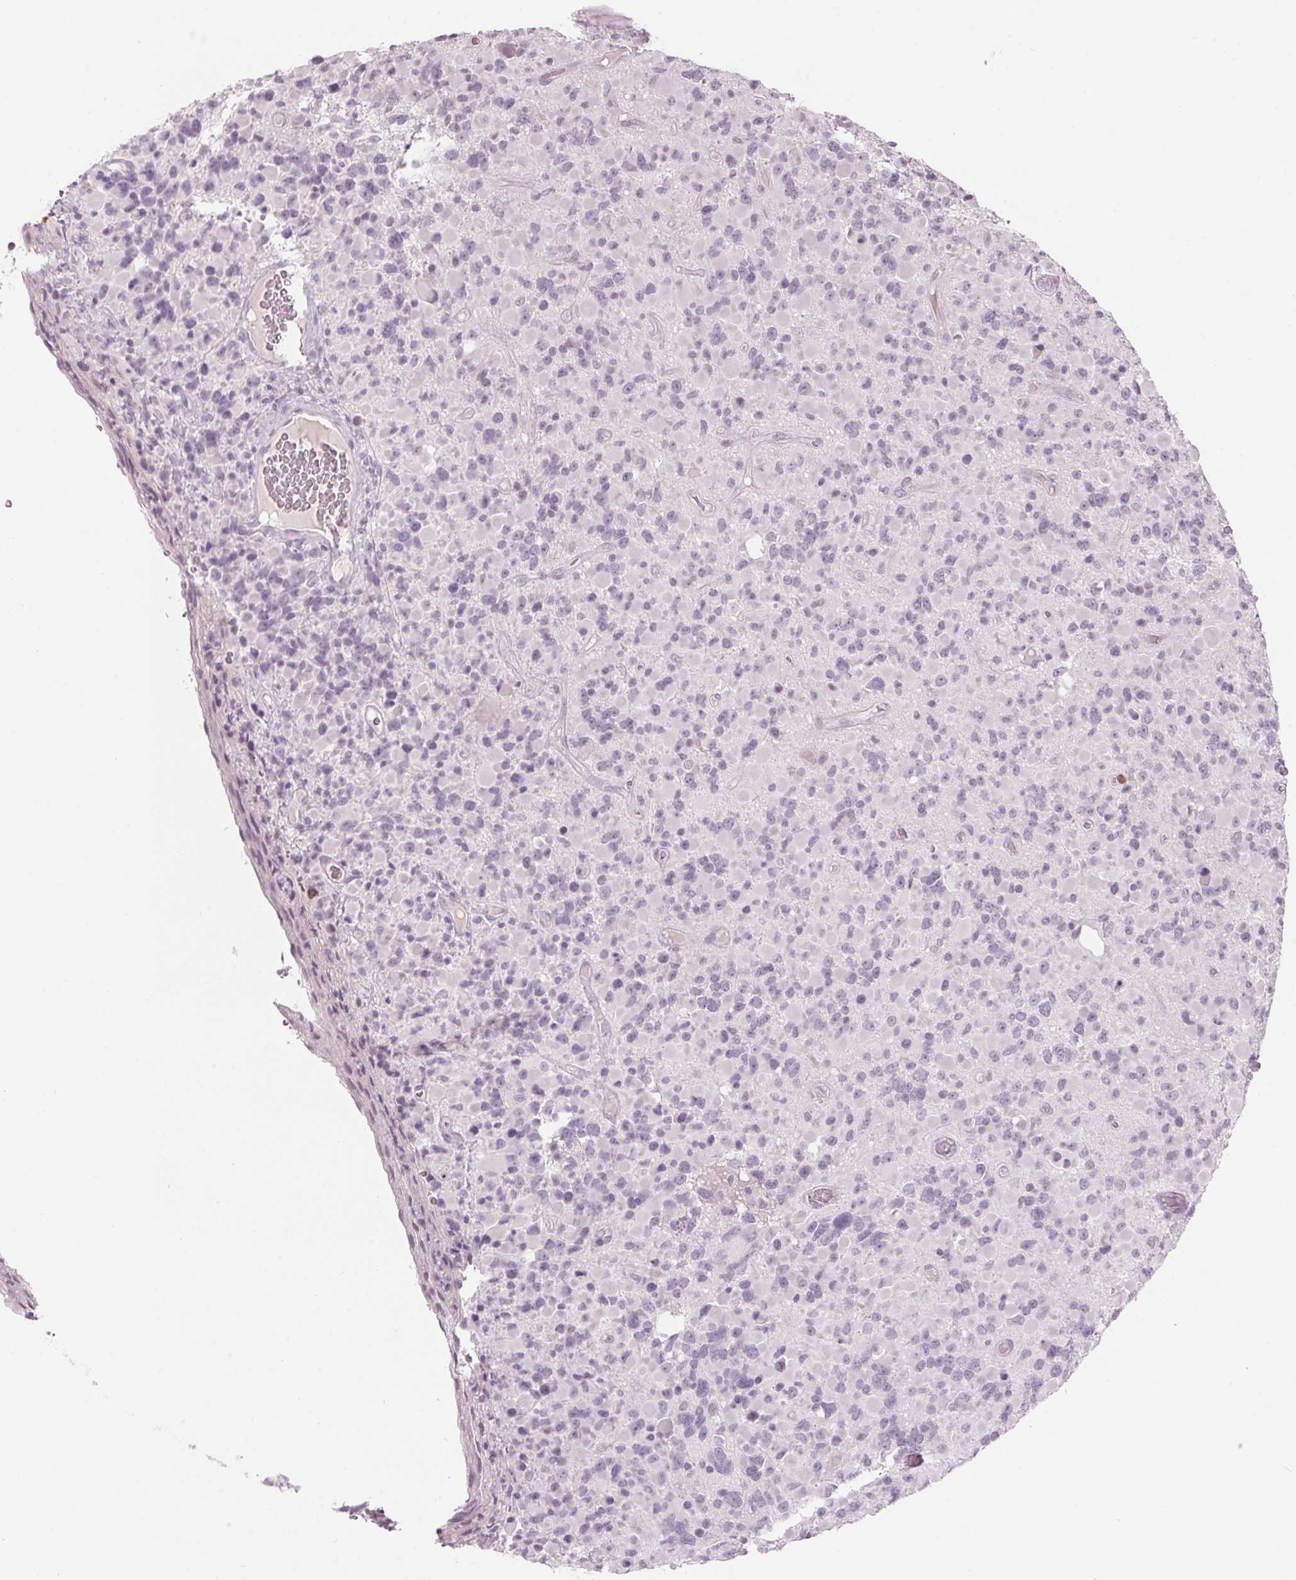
{"staining": {"intensity": "negative", "quantity": "none", "location": "none"}, "tissue": "glioma", "cell_type": "Tumor cells", "image_type": "cancer", "snomed": [{"axis": "morphology", "description": "Glioma, malignant, High grade"}, {"axis": "topography", "description": "Brain"}], "caption": "Immunohistochemistry histopathology image of neoplastic tissue: human high-grade glioma (malignant) stained with DAB reveals no significant protein expression in tumor cells.", "gene": "SCTR", "patient": {"sex": "female", "age": 40}}